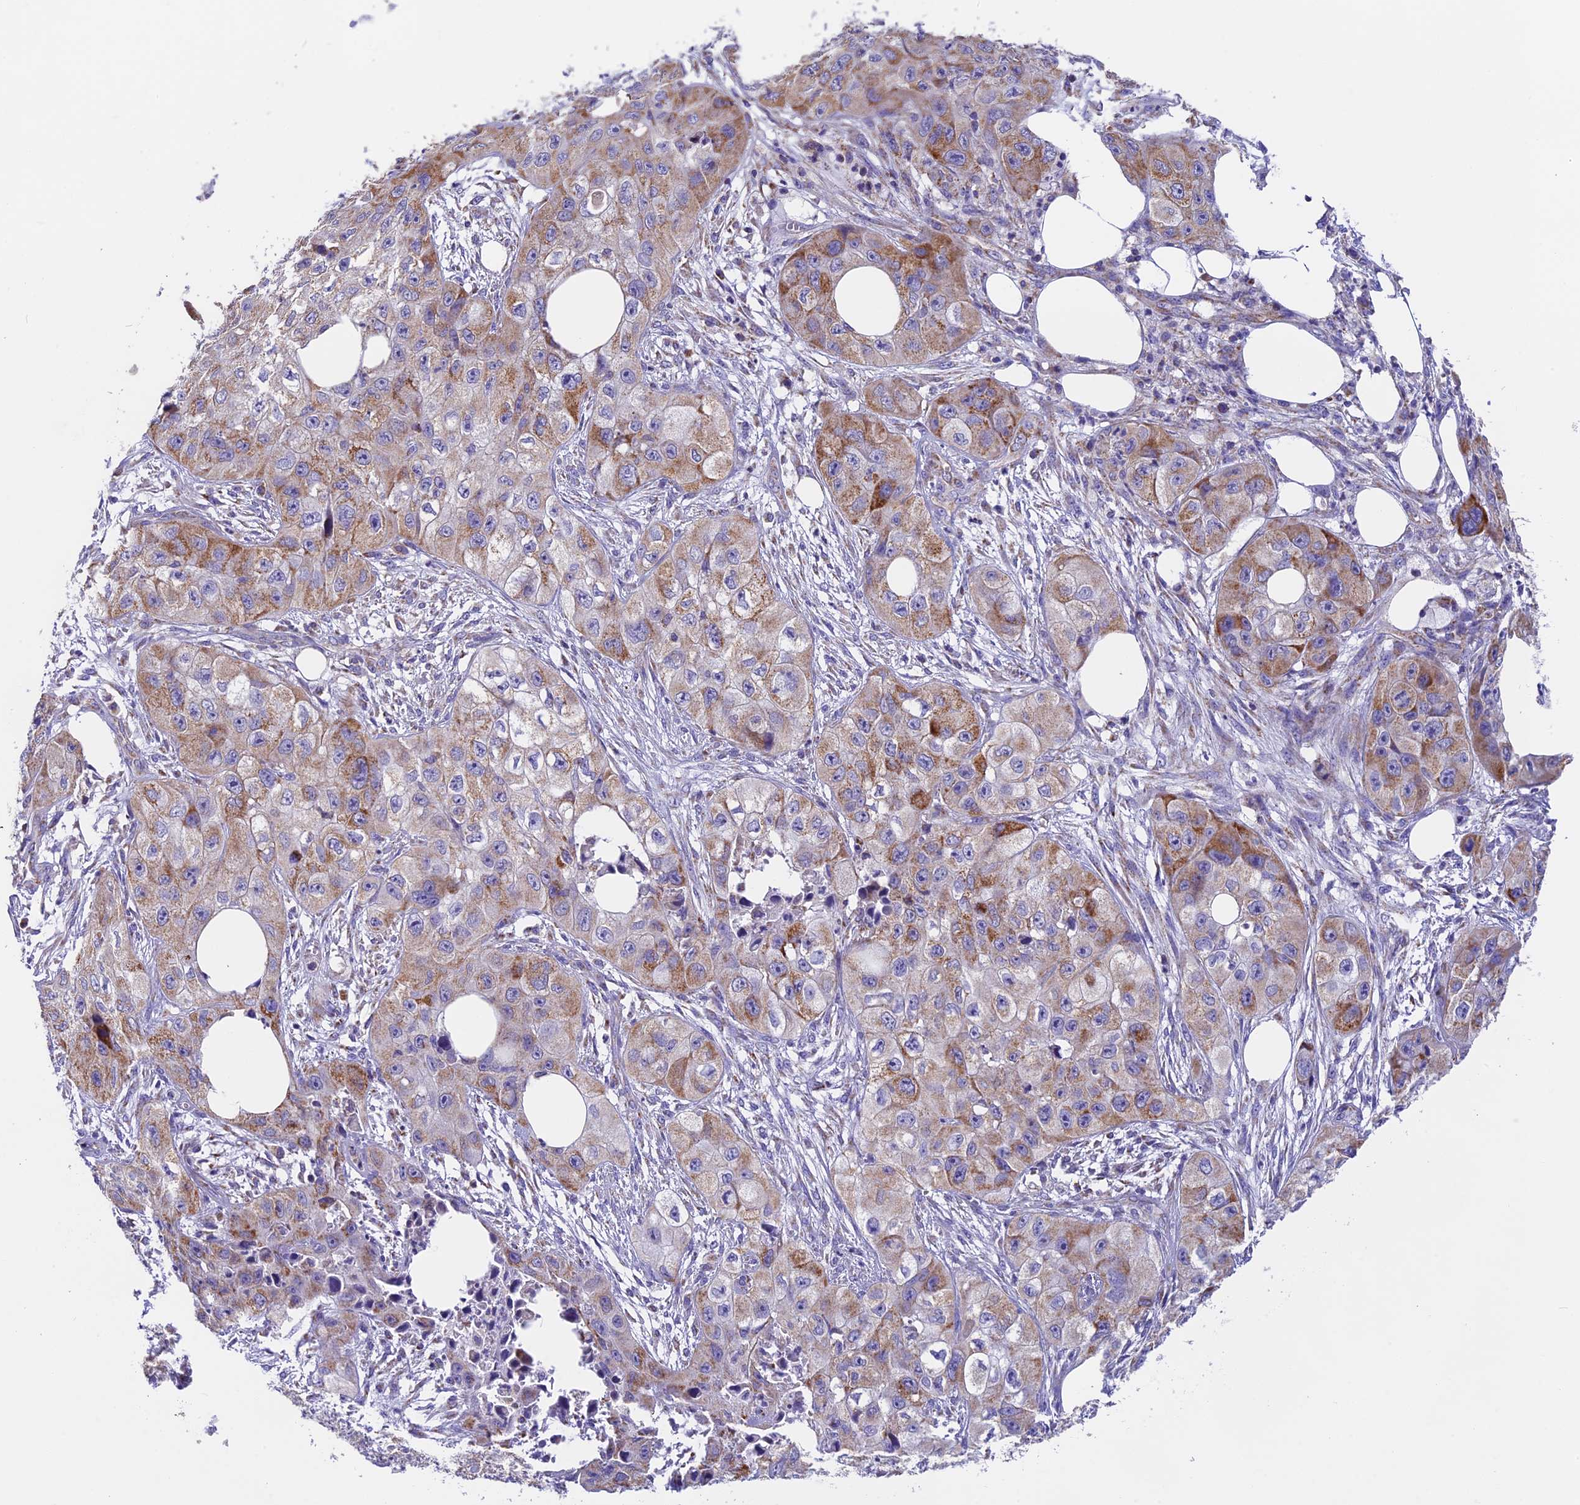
{"staining": {"intensity": "moderate", "quantity": "25%-75%", "location": "cytoplasmic/membranous"}, "tissue": "skin cancer", "cell_type": "Tumor cells", "image_type": "cancer", "snomed": [{"axis": "morphology", "description": "Squamous cell carcinoma, NOS"}, {"axis": "topography", "description": "Skin"}, {"axis": "topography", "description": "Subcutis"}], "caption": "Moderate cytoplasmic/membranous positivity is identified in approximately 25%-75% of tumor cells in skin cancer.", "gene": "MGME1", "patient": {"sex": "male", "age": 73}}